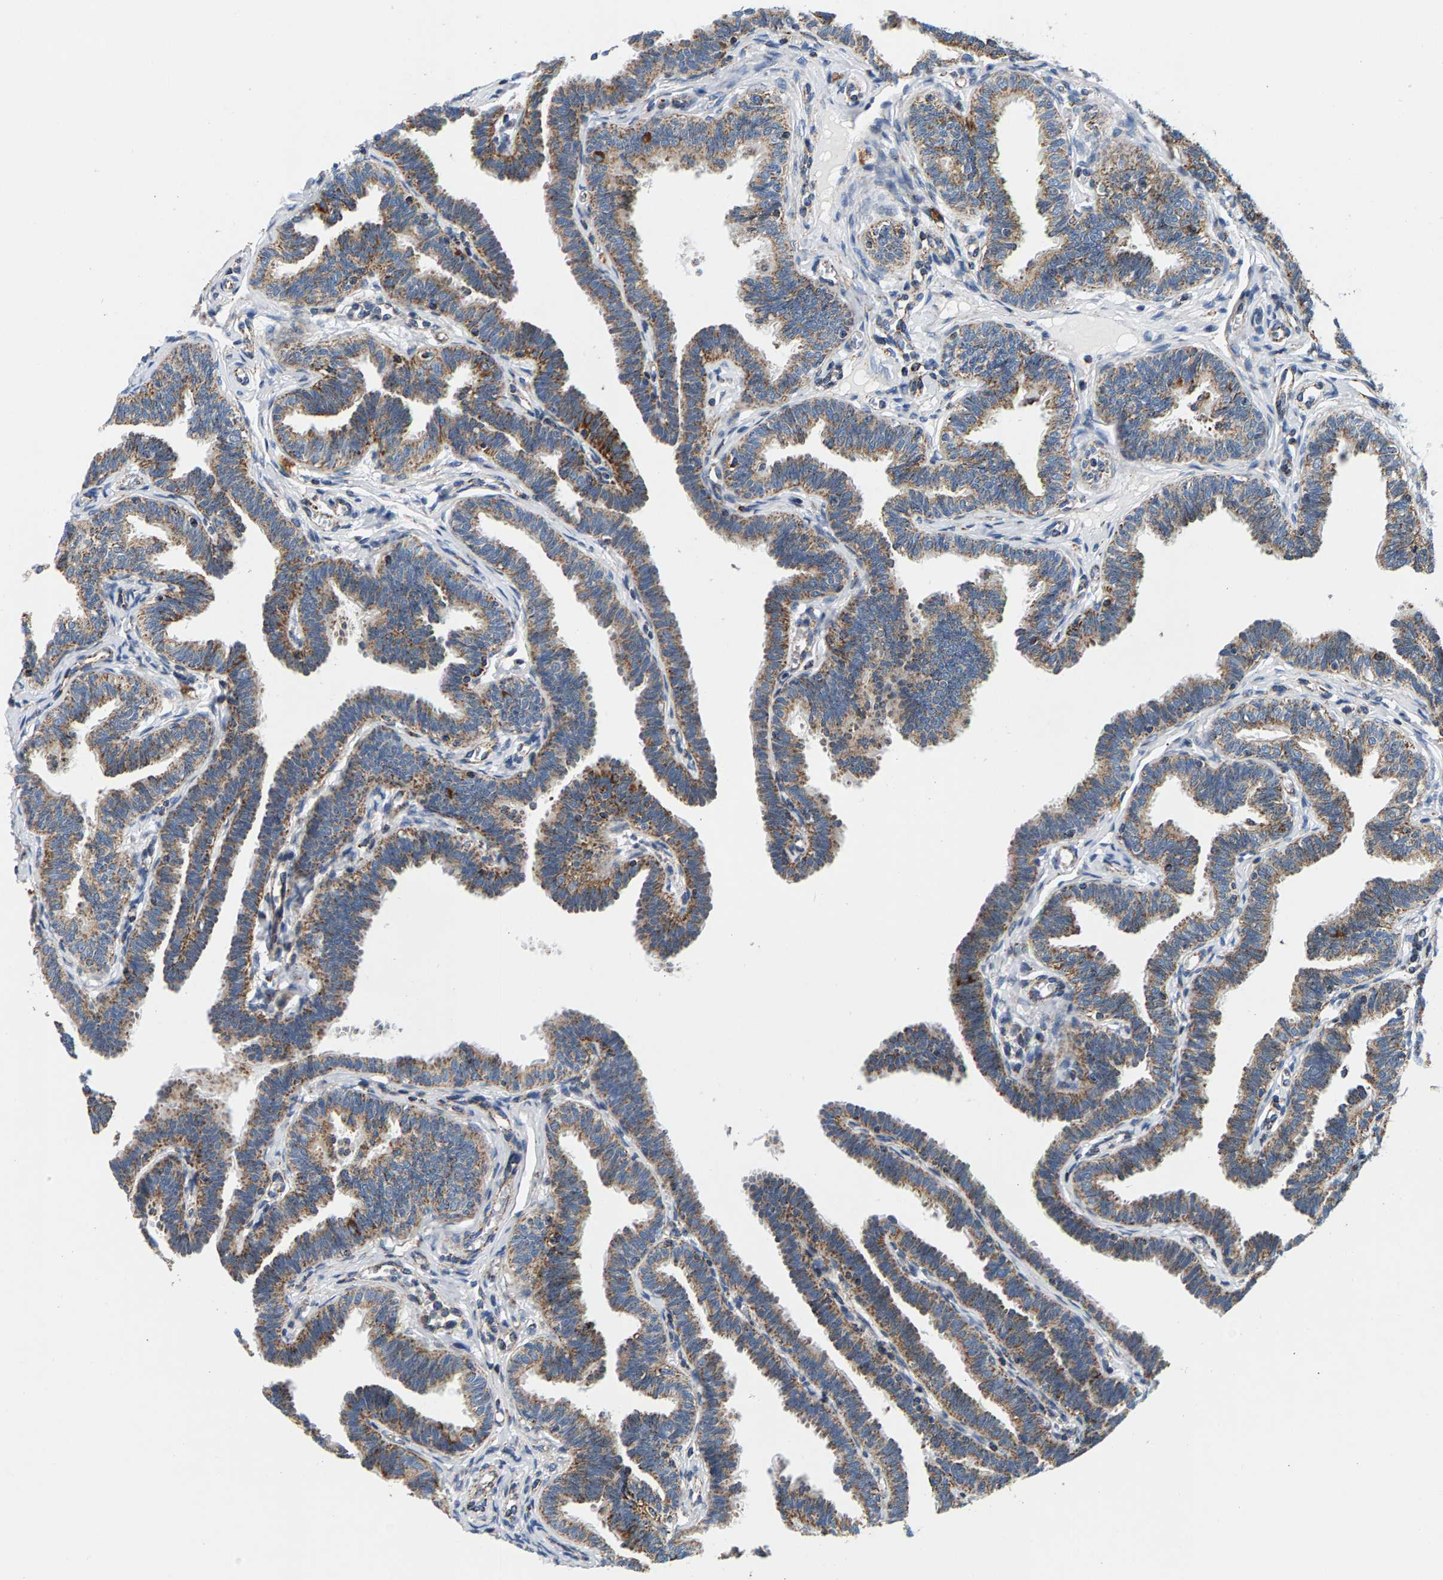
{"staining": {"intensity": "moderate", "quantity": ">75%", "location": "cytoplasmic/membranous"}, "tissue": "fallopian tube", "cell_type": "Glandular cells", "image_type": "normal", "snomed": [{"axis": "morphology", "description": "Normal tissue, NOS"}, {"axis": "topography", "description": "Fallopian tube"}, {"axis": "topography", "description": "Ovary"}], "caption": "Normal fallopian tube shows moderate cytoplasmic/membranous positivity in about >75% of glandular cells, visualized by immunohistochemistry. (Stains: DAB in brown, nuclei in blue, Microscopy: brightfield microscopy at high magnification).", "gene": "PDE1A", "patient": {"sex": "female", "age": 23}}